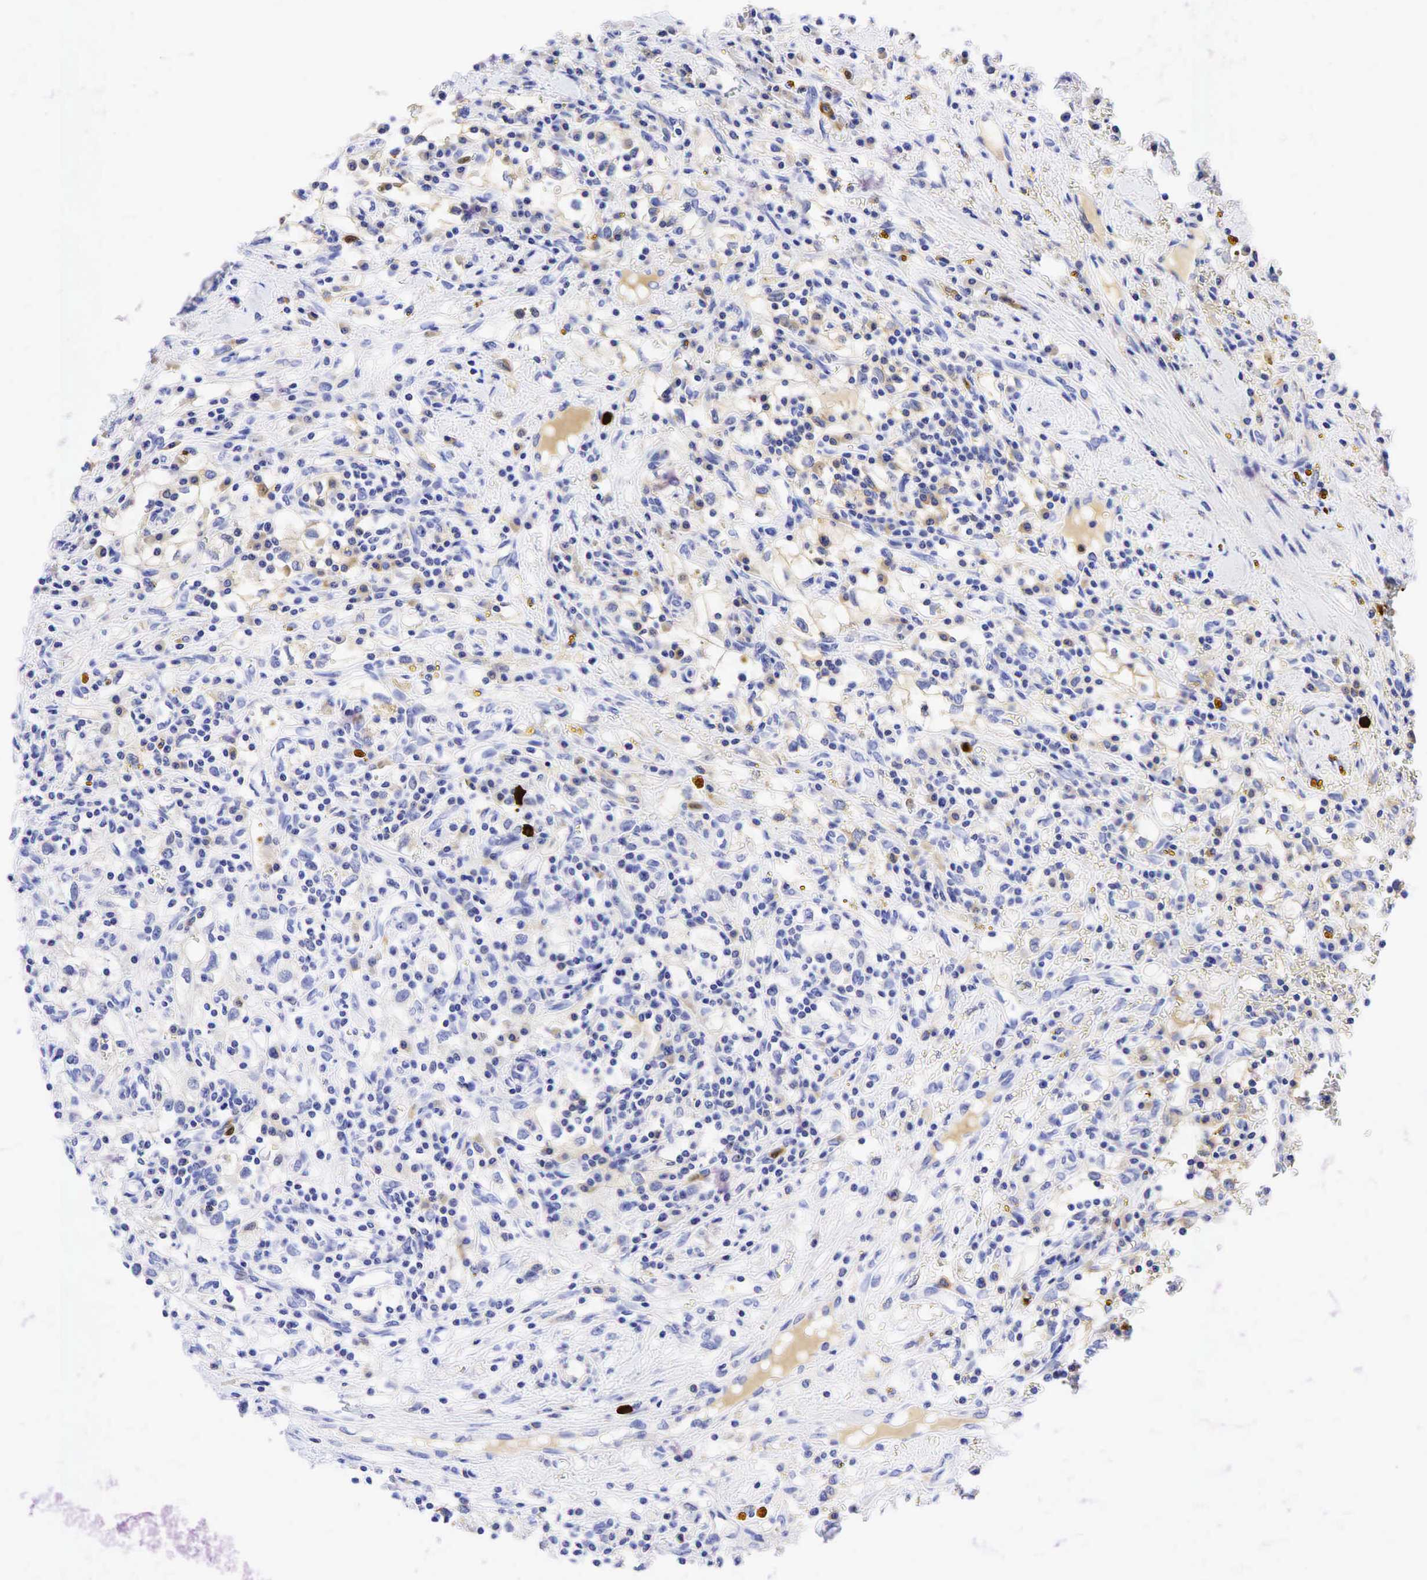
{"staining": {"intensity": "negative", "quantity": "none", "location": "none"}, "tissue": "renal cancer", "cell_type": "Tumor cells", "image_type": "cancer", "snomed": [{"axis": "morphology", "description": "Adenocarcinoma, NOS"}, {"axis": "topography", "description": "Kidney"}], "caption": "DAB (3,3'-diaminobenzidine) immunohistochemical staining of adenocarcinoma (renal) reveals no significant staining in tumor cells. Nuclei are stained in blue.", "gene": "TNFRSF8", "patient": {"sex": "male", "age": 82}}